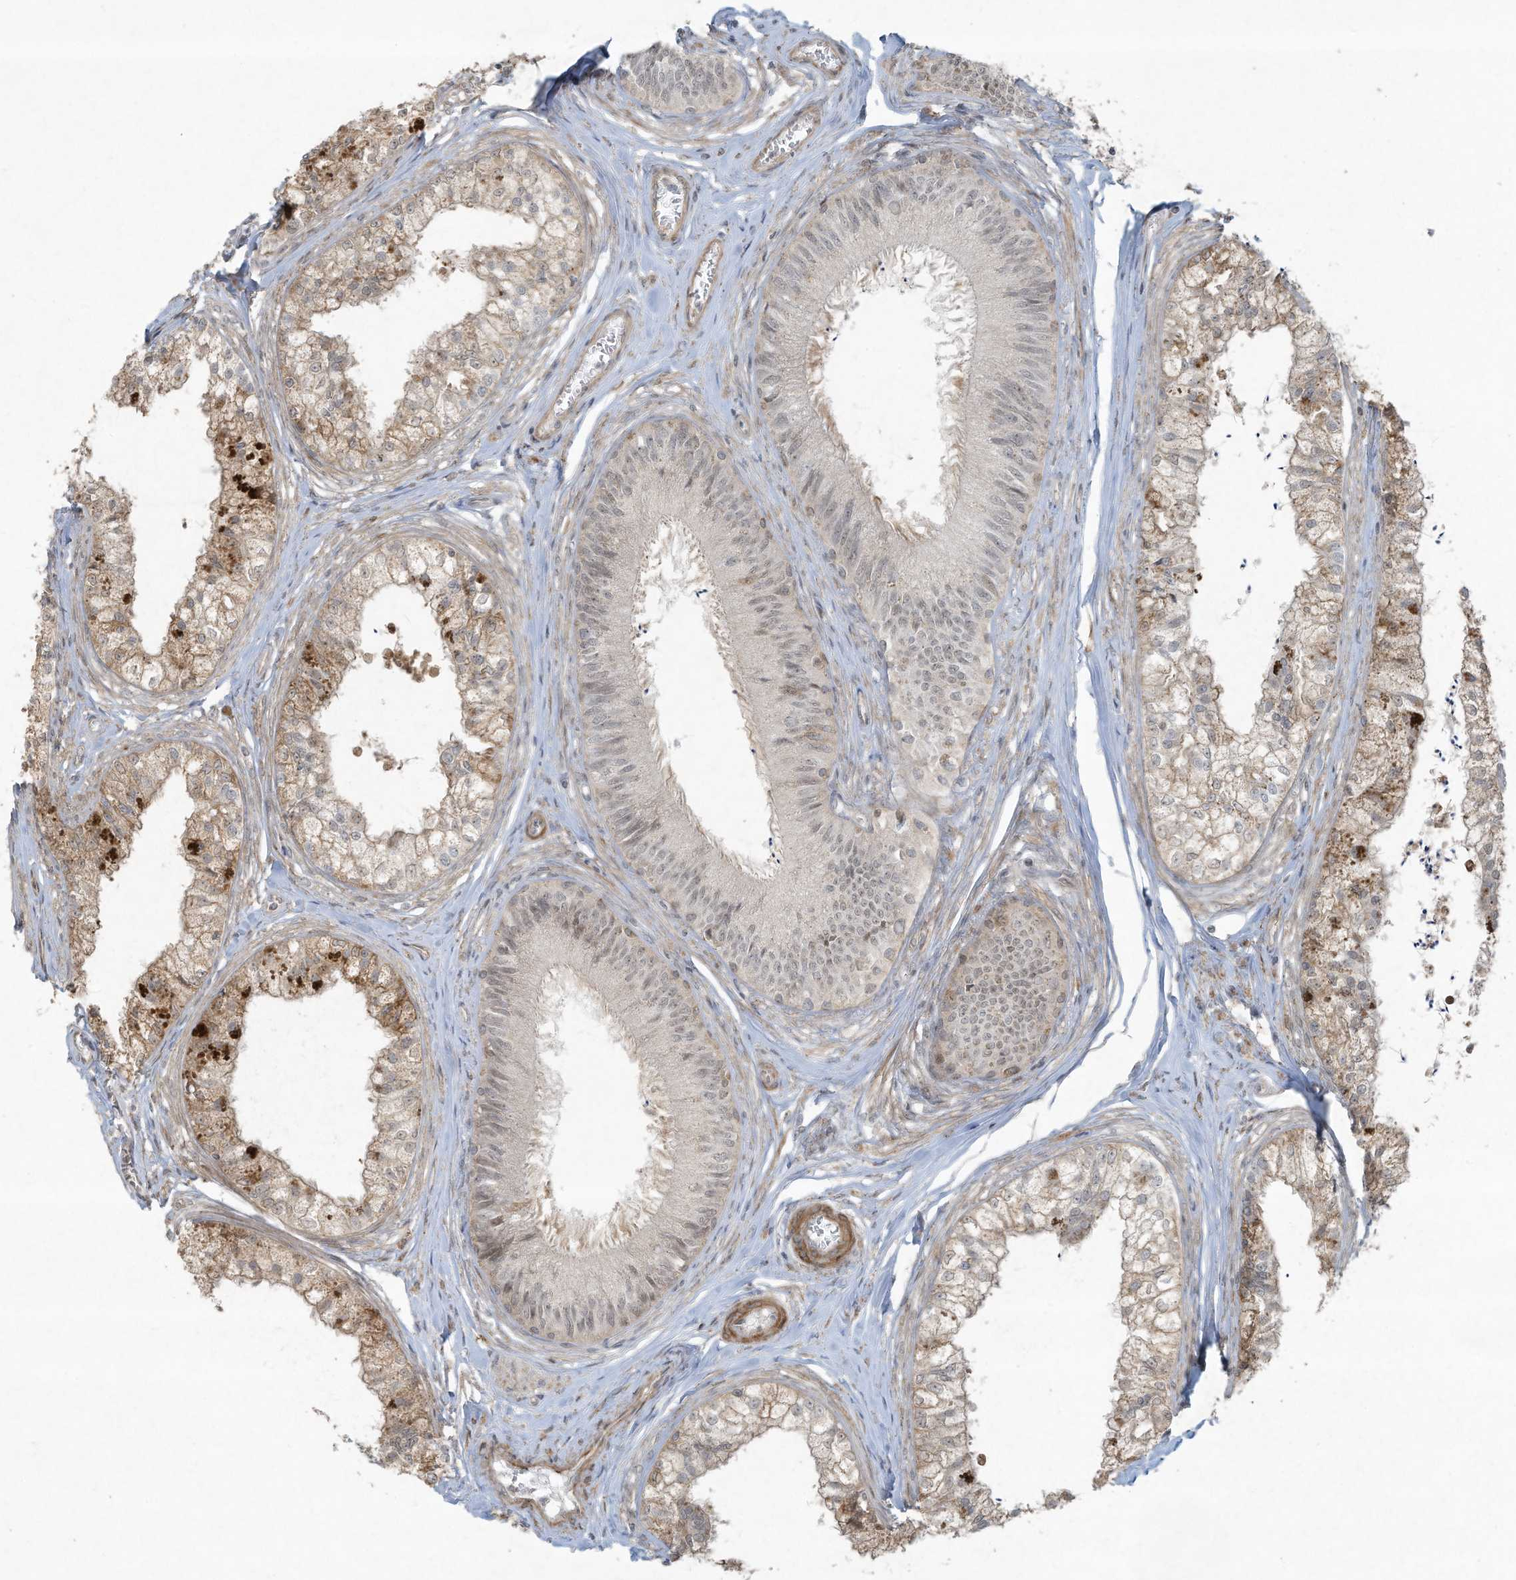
{"staining": {"intensity": "moderate", "quantity": "25%-75%", "location": "cytoplasmic/membranous"}, "tissue": "epididymis", "cell_type": "Glandular cells", "image_type": "normal", "snomed": [{"axis": "morphology", "description": "Normal tissue, NOS"}, {"axis": "topography", "description": "Epididymis"}], "caption": "Human epididymis stained with a brown dye displays moderate cytoplasmic/membranous positive positivity in approximately 25%-75% of glandular cells.", "gene": "ZNF263", "patient": {"sex": "male", "age": 79}}